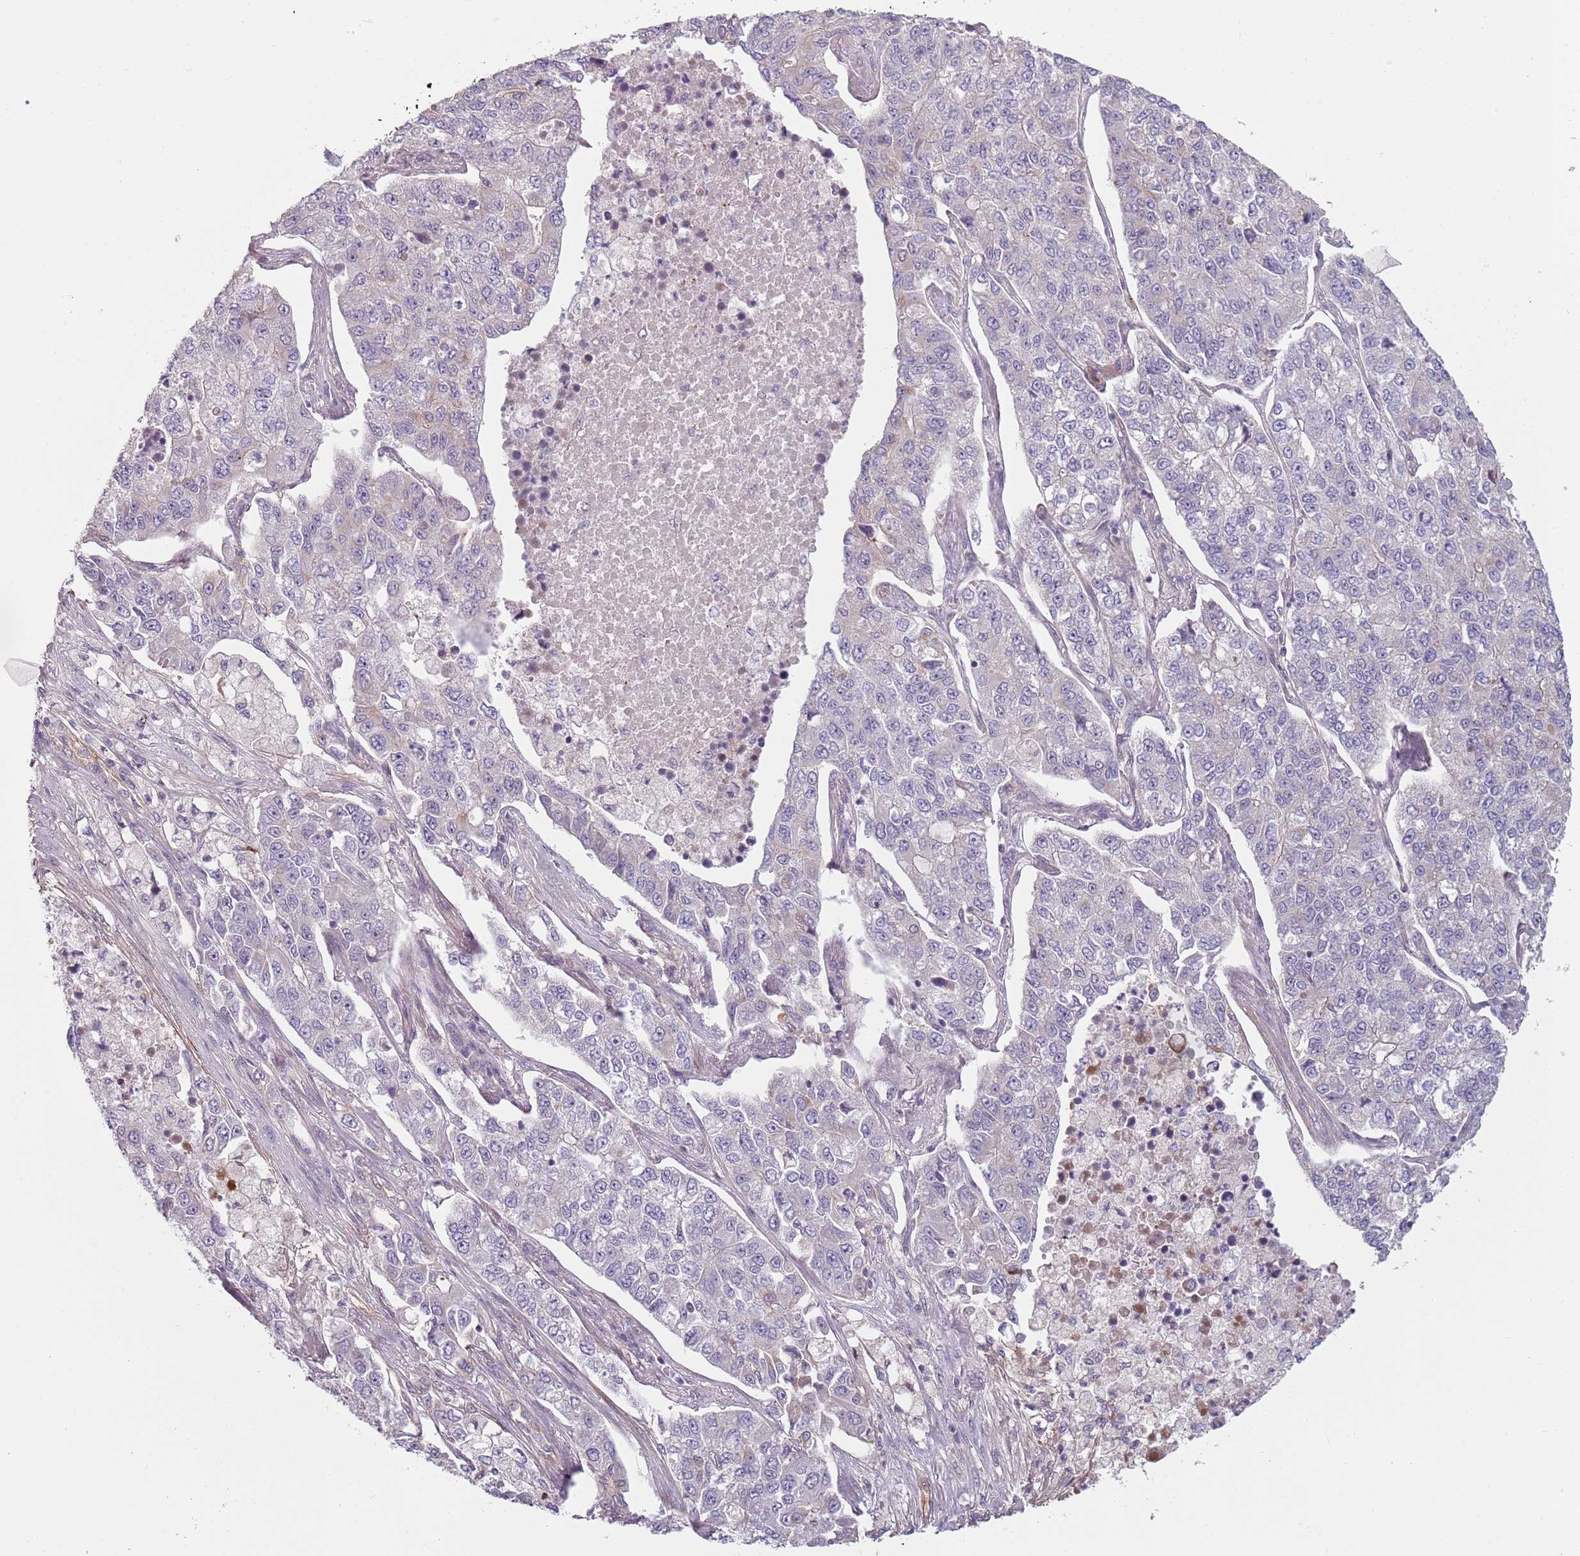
{"staining": {"intensity": "negative", "quantity": "none", "location": "none"}, "tissue": "lung cancer", "cell_type": "Tumor cells", "image_type": "cancer", "snomed": [{"axis": "morphology", "description": "Adenocarcinoma, NOS"}, {"axis": "topography", "description": "Lung"}], "caption": "There is no significant staining in tumor cells of adenocarcinoma (lung).", "gene": "TLCD2", "patient": {"sex": "male", "age": 49}}